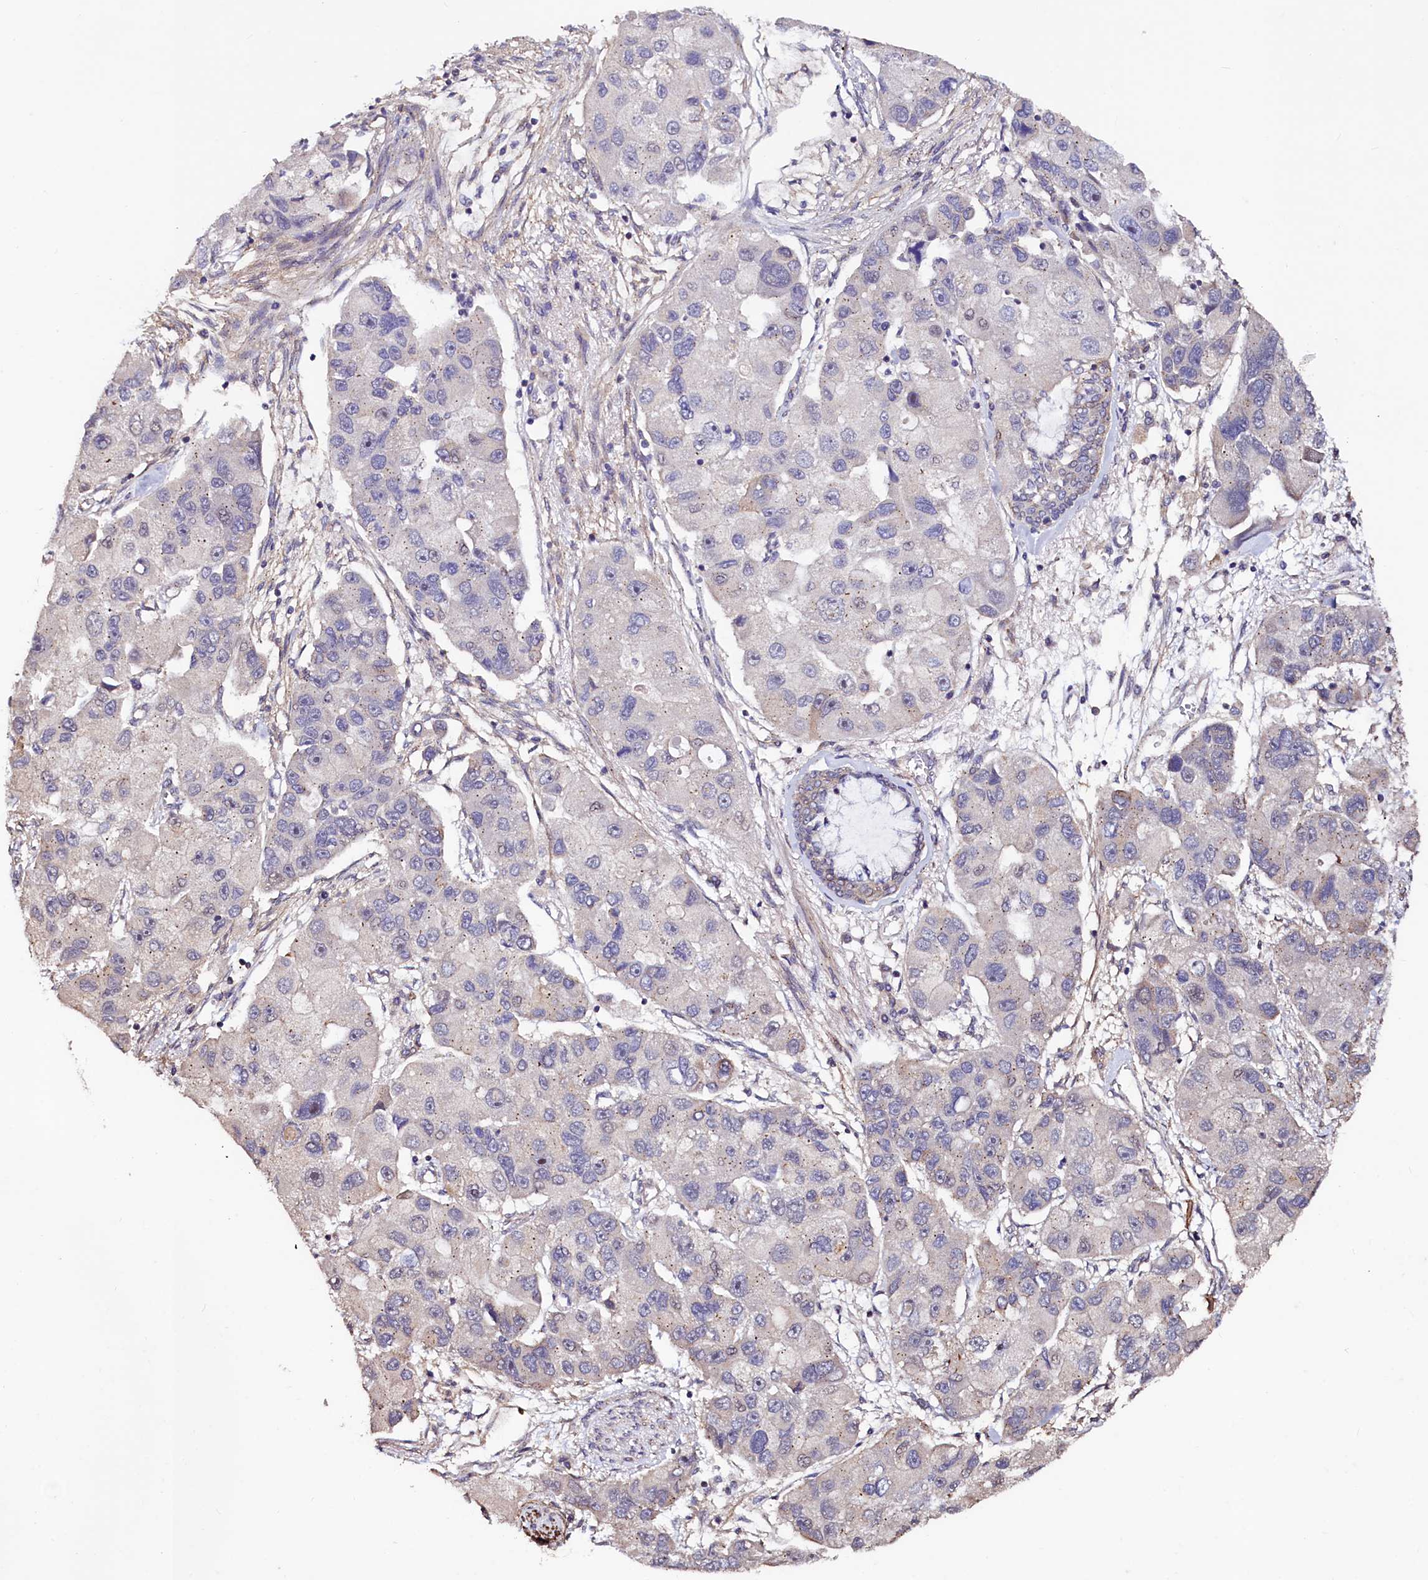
{"staining": {"intensity": "negative", "quantity": "none", "location": "none"}, "tissue": "lung cancer", "cell_type": "Tumor cells", "image_type": "cancer", "snomed": [{"axis": "morphology", "description": "Adenocarcinoma, NOS"}, {"axis": "topography", "description": "Lung"}], "caption": "A micrograph of adenocarcinoma (lung) stained for a protein shows no brown staining in tumor cells.", "gene": "PALM", "patient": {"sex": "female", "age": 54}}